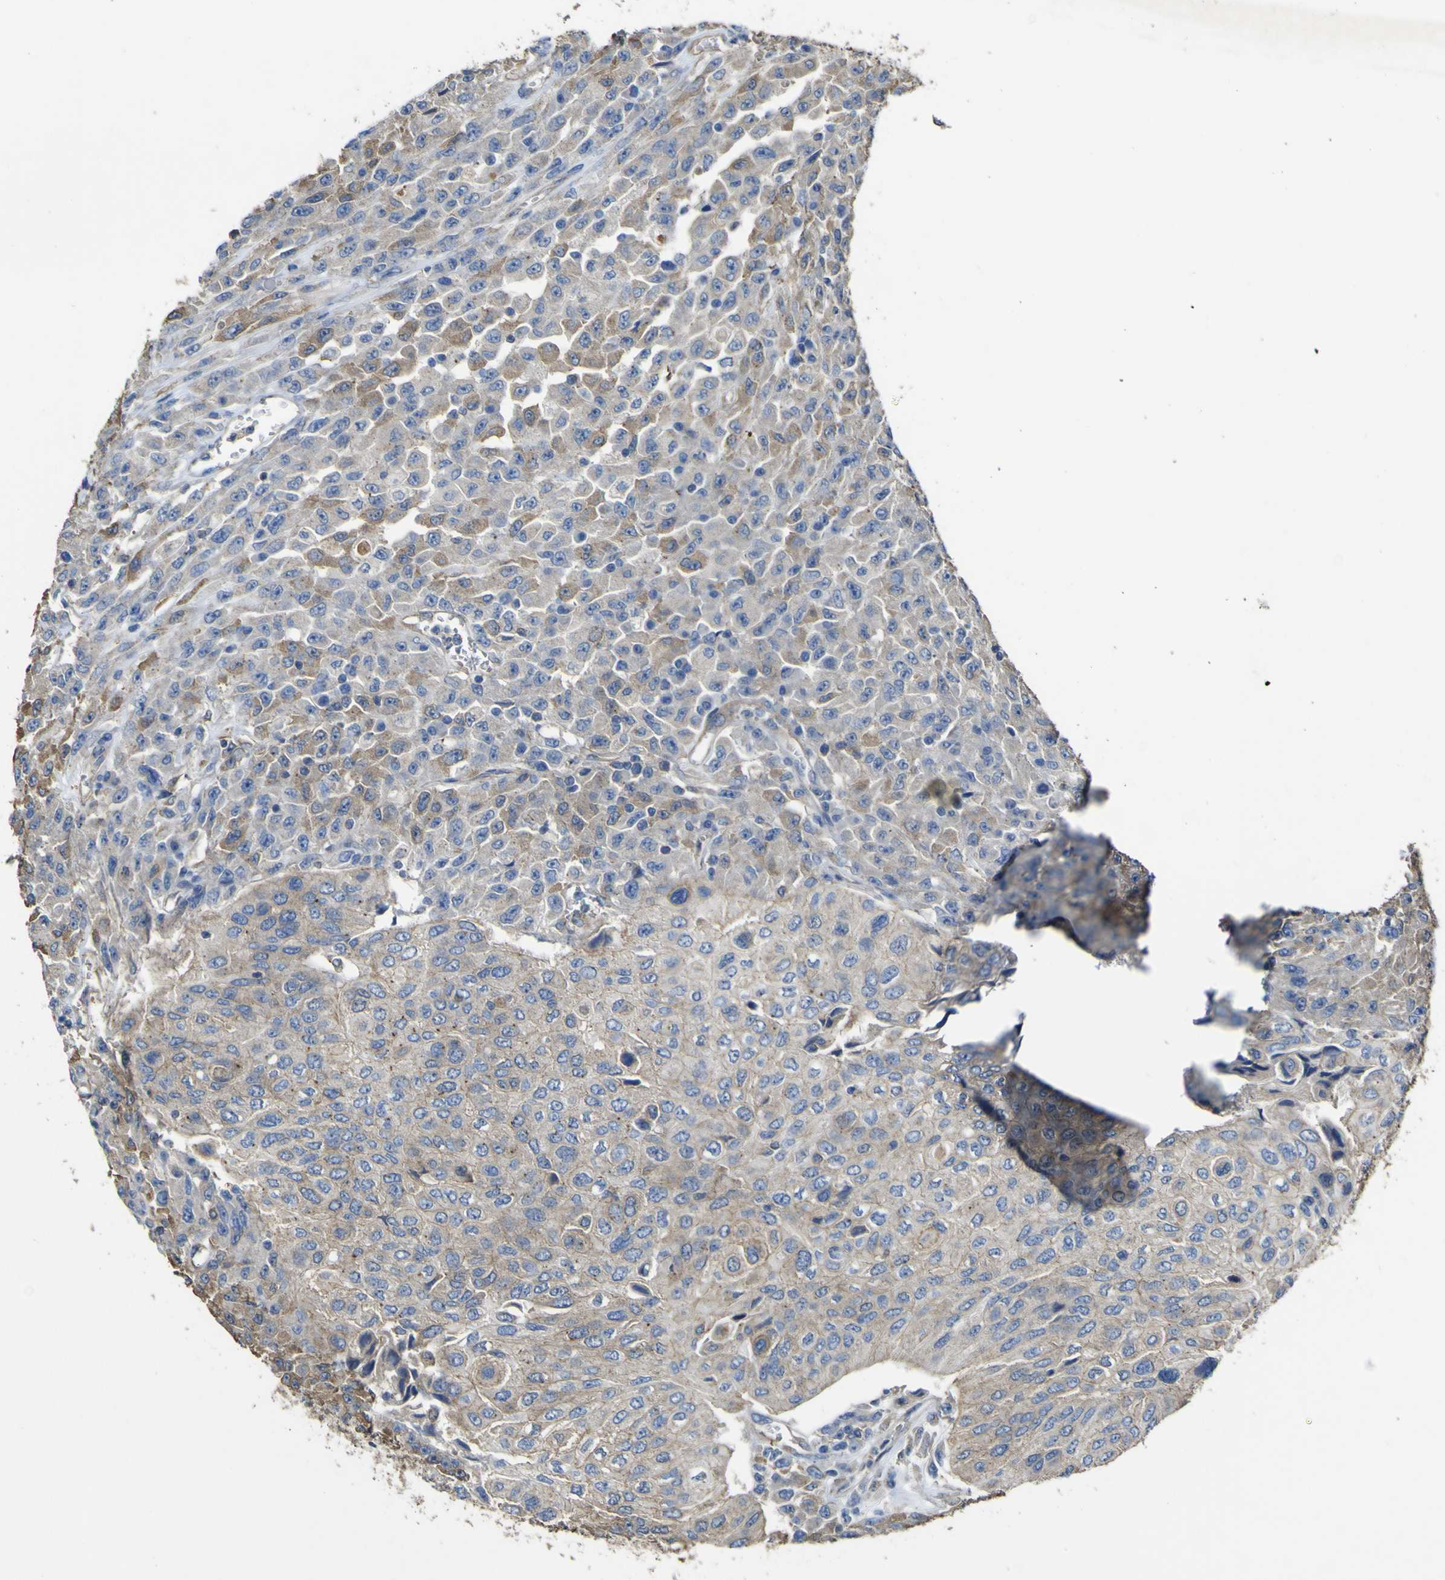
{"staining": {"intensity": "weak", "quantity": ">75%", "location": "cytoplasmic/membranous"}, "tissue": "urothelial cancer", "cell_type": "Tumor cells", "image_type": "cancer", "snomed": [{"axis": "morphology", "description": "Urothelial carcinoma, High grade"}, {"axis": "topography", "description": "Urinary bladder"}], "caption": "Weak cytoplasmic/membranous protein expression is seen in about >75% of tumor cells in urothelial cancer.", "gene": "TNFSF15", "patient": {"sex": "male", "age": 66}}